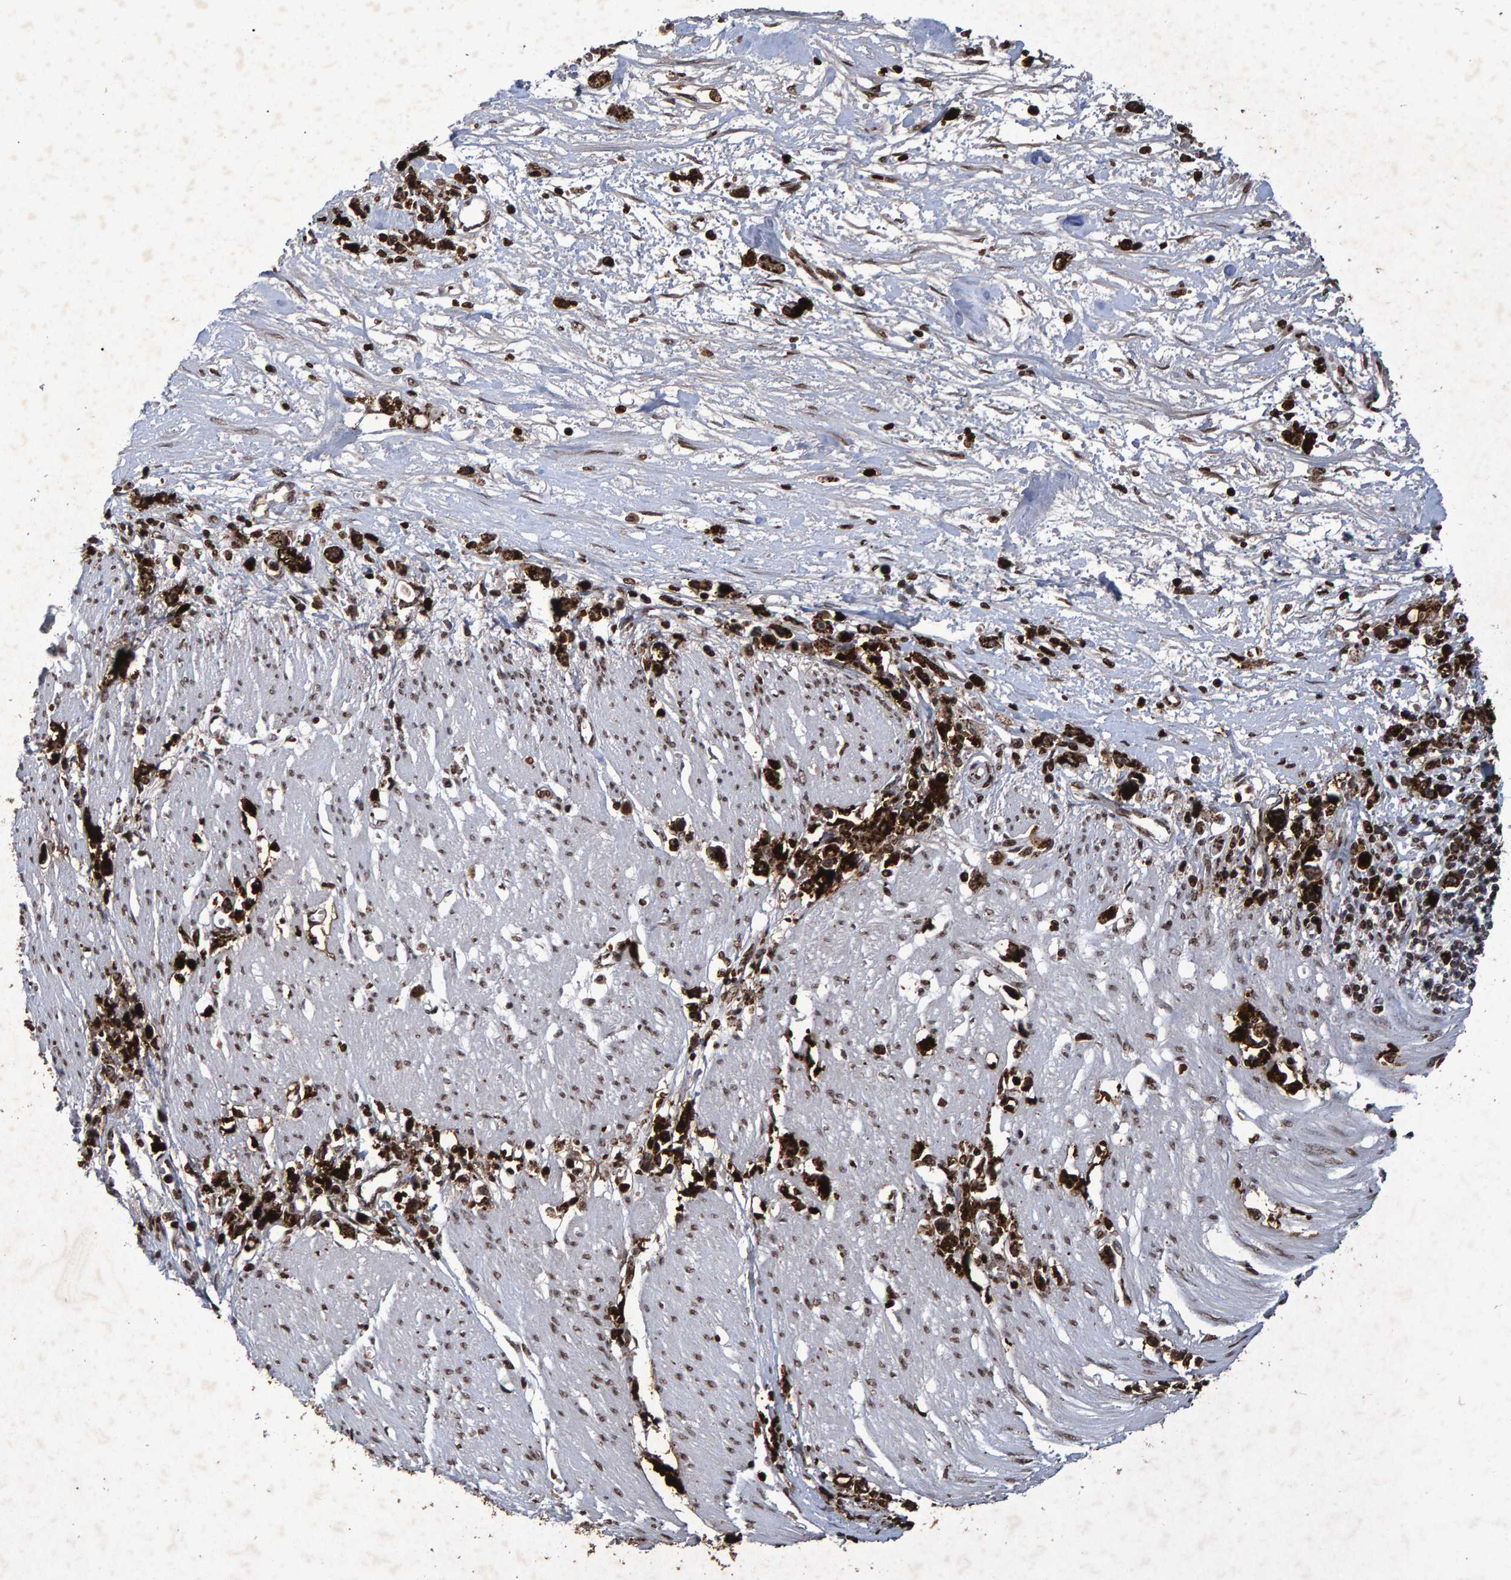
{"staining": {"intensity": "strong", "quantity": ">75%", "location": "cytoplasmic/membranous"}, "tissue": "stomach cancer", "cell_type": "Tumor cells", "image_type": "cancer", "snomed": [{"axis": "morphology", "description": "Adenocarcinoma, NOS"}, {"axis": "topography", "description": "Stomach"}], "caption": "Stomach cancer (adenocarcinoma) stained for a protein demonstrates strong cytoplasmic/membranous positivity in tumor cells. (brown staining indicates protein expression, while blue staining denotes nuclei).", "gene": "GALC", "patient": {"sex": "female", "age": 59}}